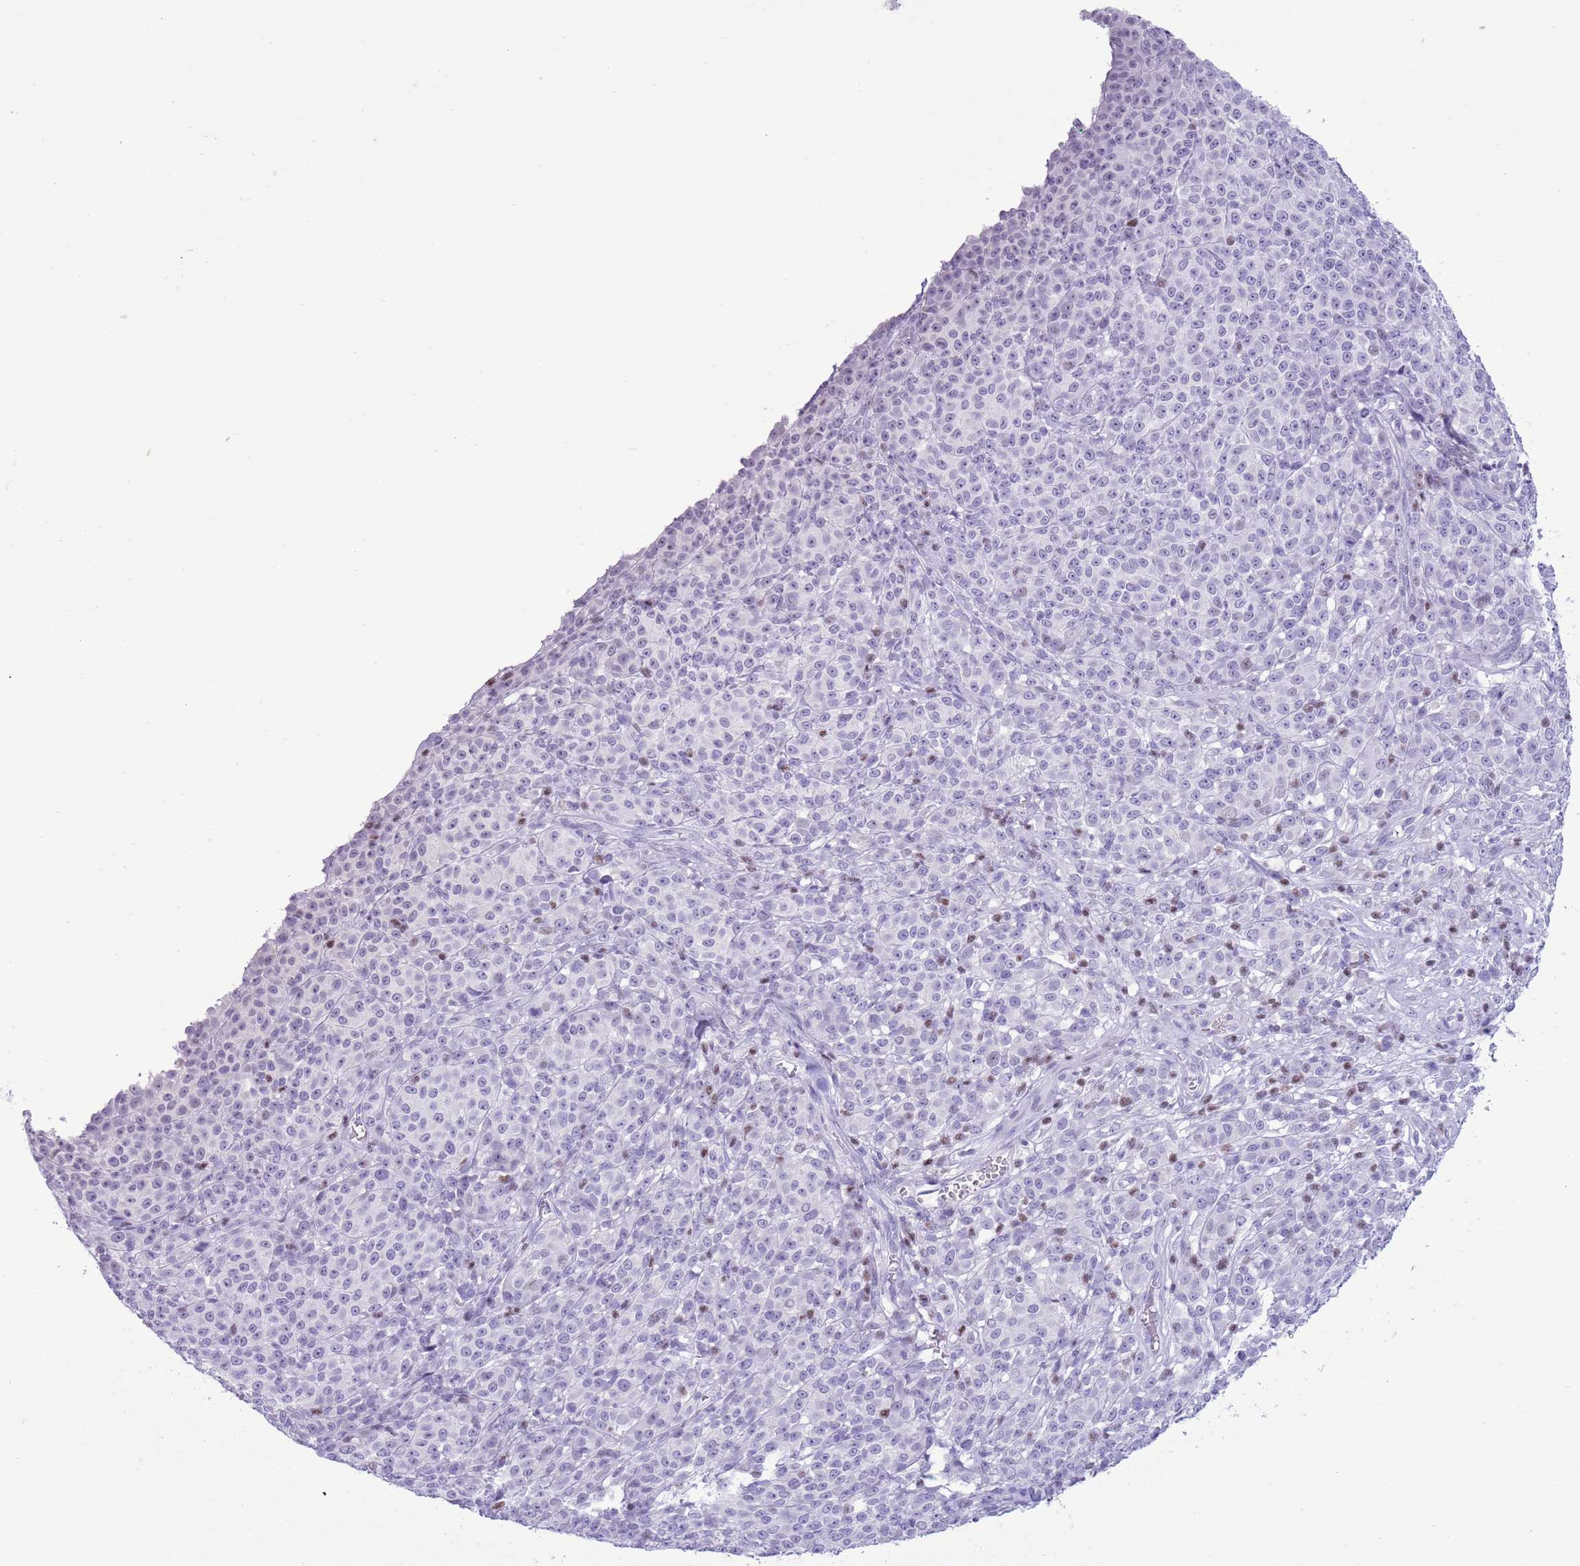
{"staining": {"intensity": "negative", "quantity": "none", "location": "none"}, "tissue": "melanoma", "cell_type": "Tumor cells", "image_type": "cancer", "snomed": [{"axis": "morphology", "description": "Normal tissue, NOS"}, {"axis": "morphology", "description": "Malignant melanoma, NOS"}, {"axis": "topography", "description": "Skin"}], "caption": "This is a micrograph of immunohistochemistry staining of malignant melanoma, which shows no positivity in tumor cells. (DAB (3,3'-diaminobenzidine) IHC visualized using brightfield microscopy, high magnification).", "gene": "BCL11B", "patient": {"sex": "female", "age": 34}}